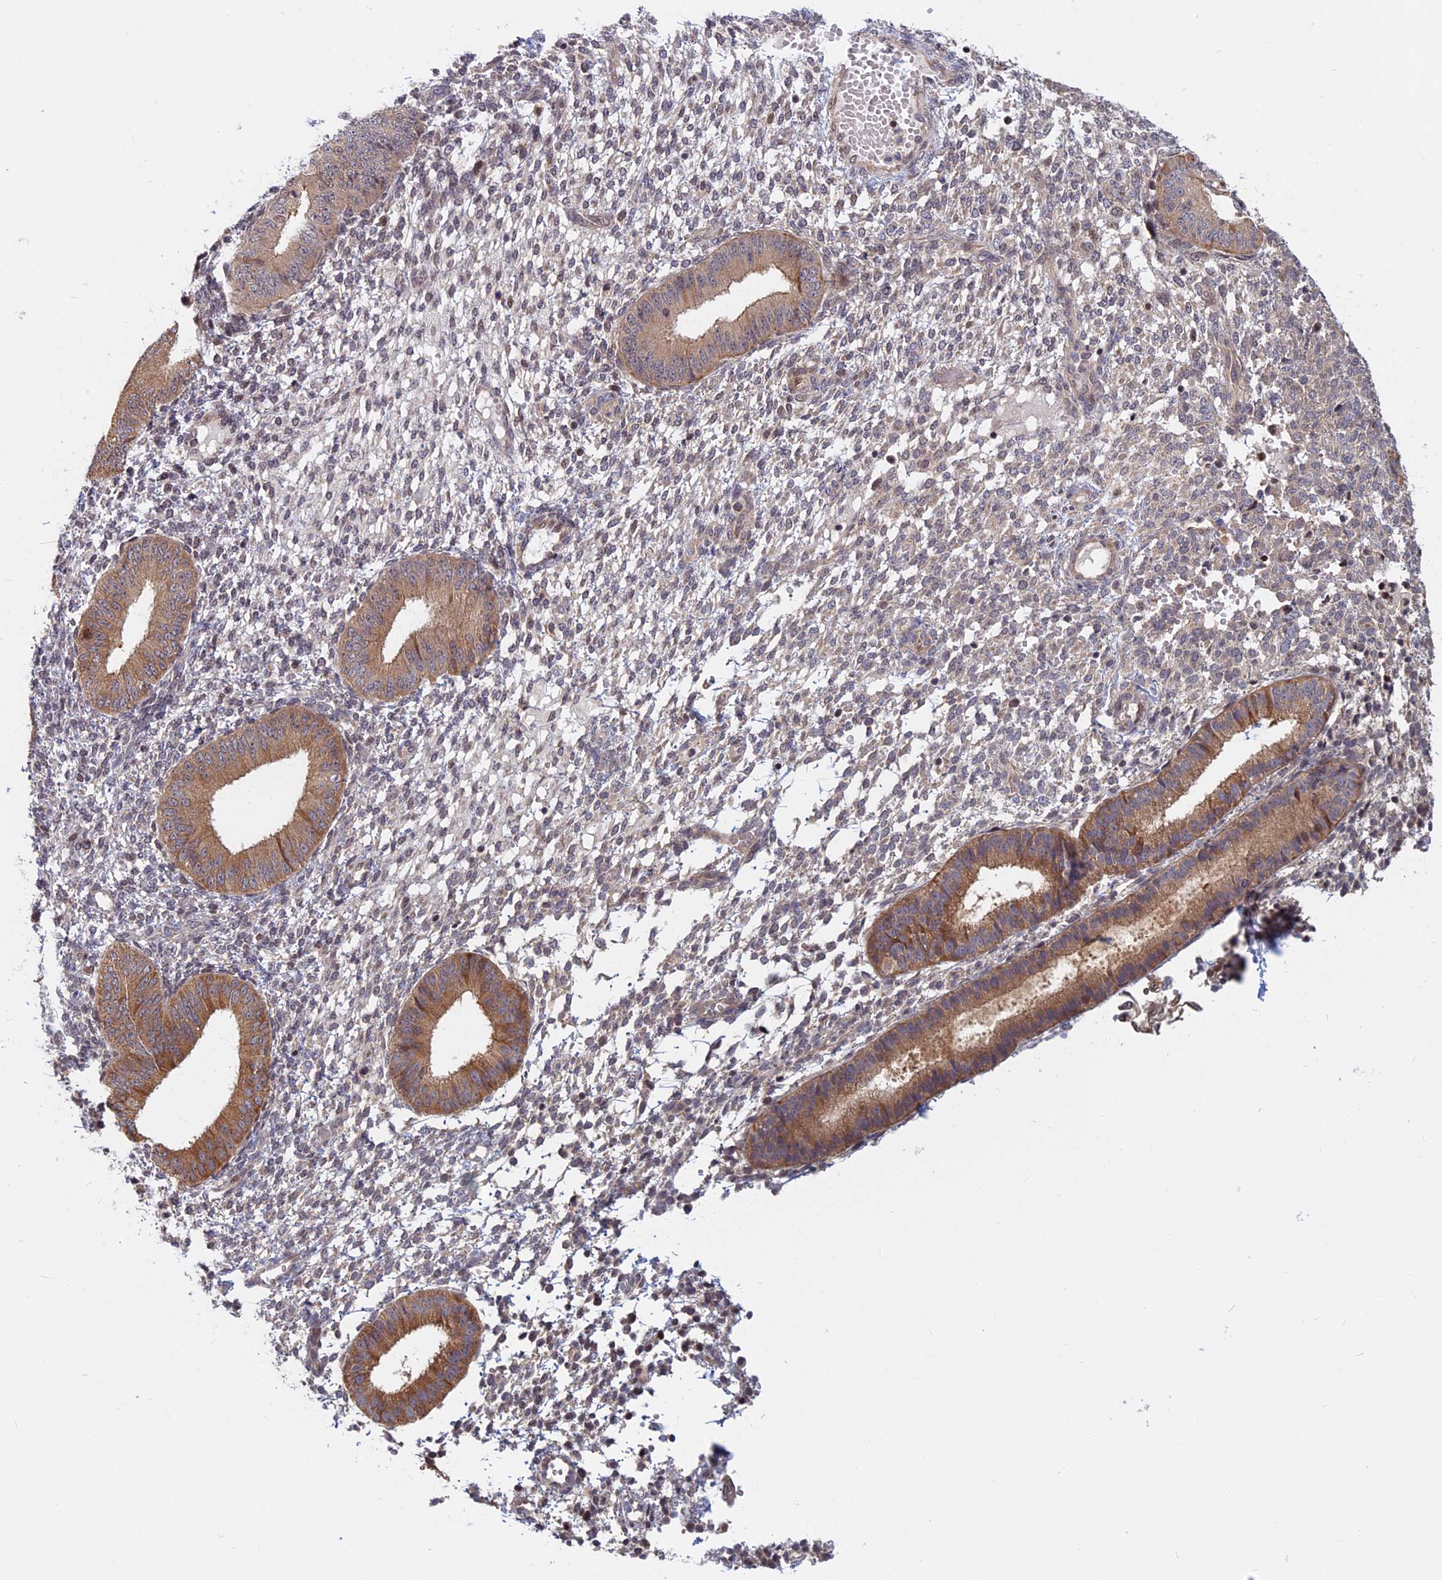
{"staining": {"intensity": "negative", "quantity": "none", "location": "none"}, "tissue": "endometrium", "cell_type": "Cells in endometrial stroma", "image_type": "normal", "snomed": [{"axis": "morphology", "description": "Normal tissue, NOS"}, {"axis": "topography", "description": "Endometrium"}], "caption": "IHC histopathology image of benign endometrium stained for a protein (brown), which exhibits no expression in cells in endometrial stroma. (DAB IHC, high magnification).", "gene": "CCDC113", "patient": {"sex": "female", "age": 49}}